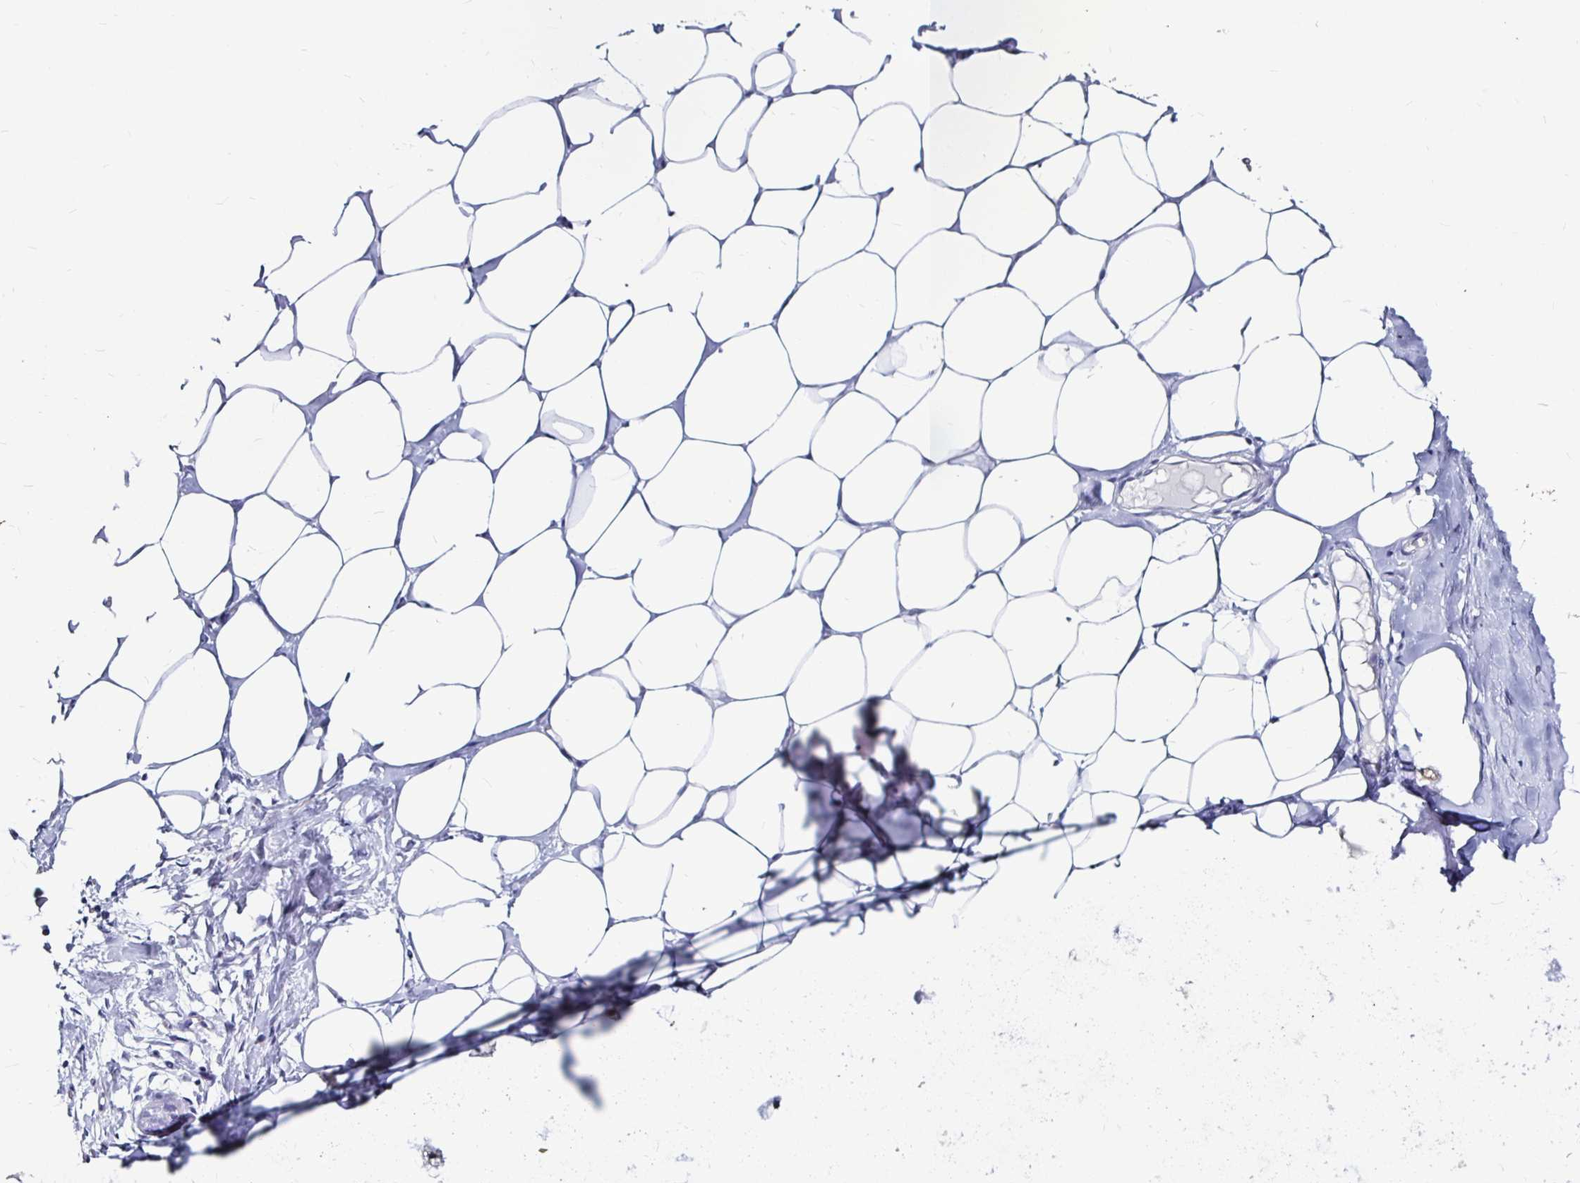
{"staining": {"intensity": "negative", "quantity": "none", "location": "none"}, "tissue": "breast", "cell_type": "Adipocytes", "image_type": "normal", "snomed": [{"axis": "morphology", "description": "Normal tissue, NOS"}, {"axis": "topography", "description": "Breast"}], "caption": "A high-resolution histopathology image shows immunohistochemistry staining of unremarkable breast, which displays no significant expression in adipocytes.", "gene": "LUZP4", "patient": {"sex": "female", "age": 27}}